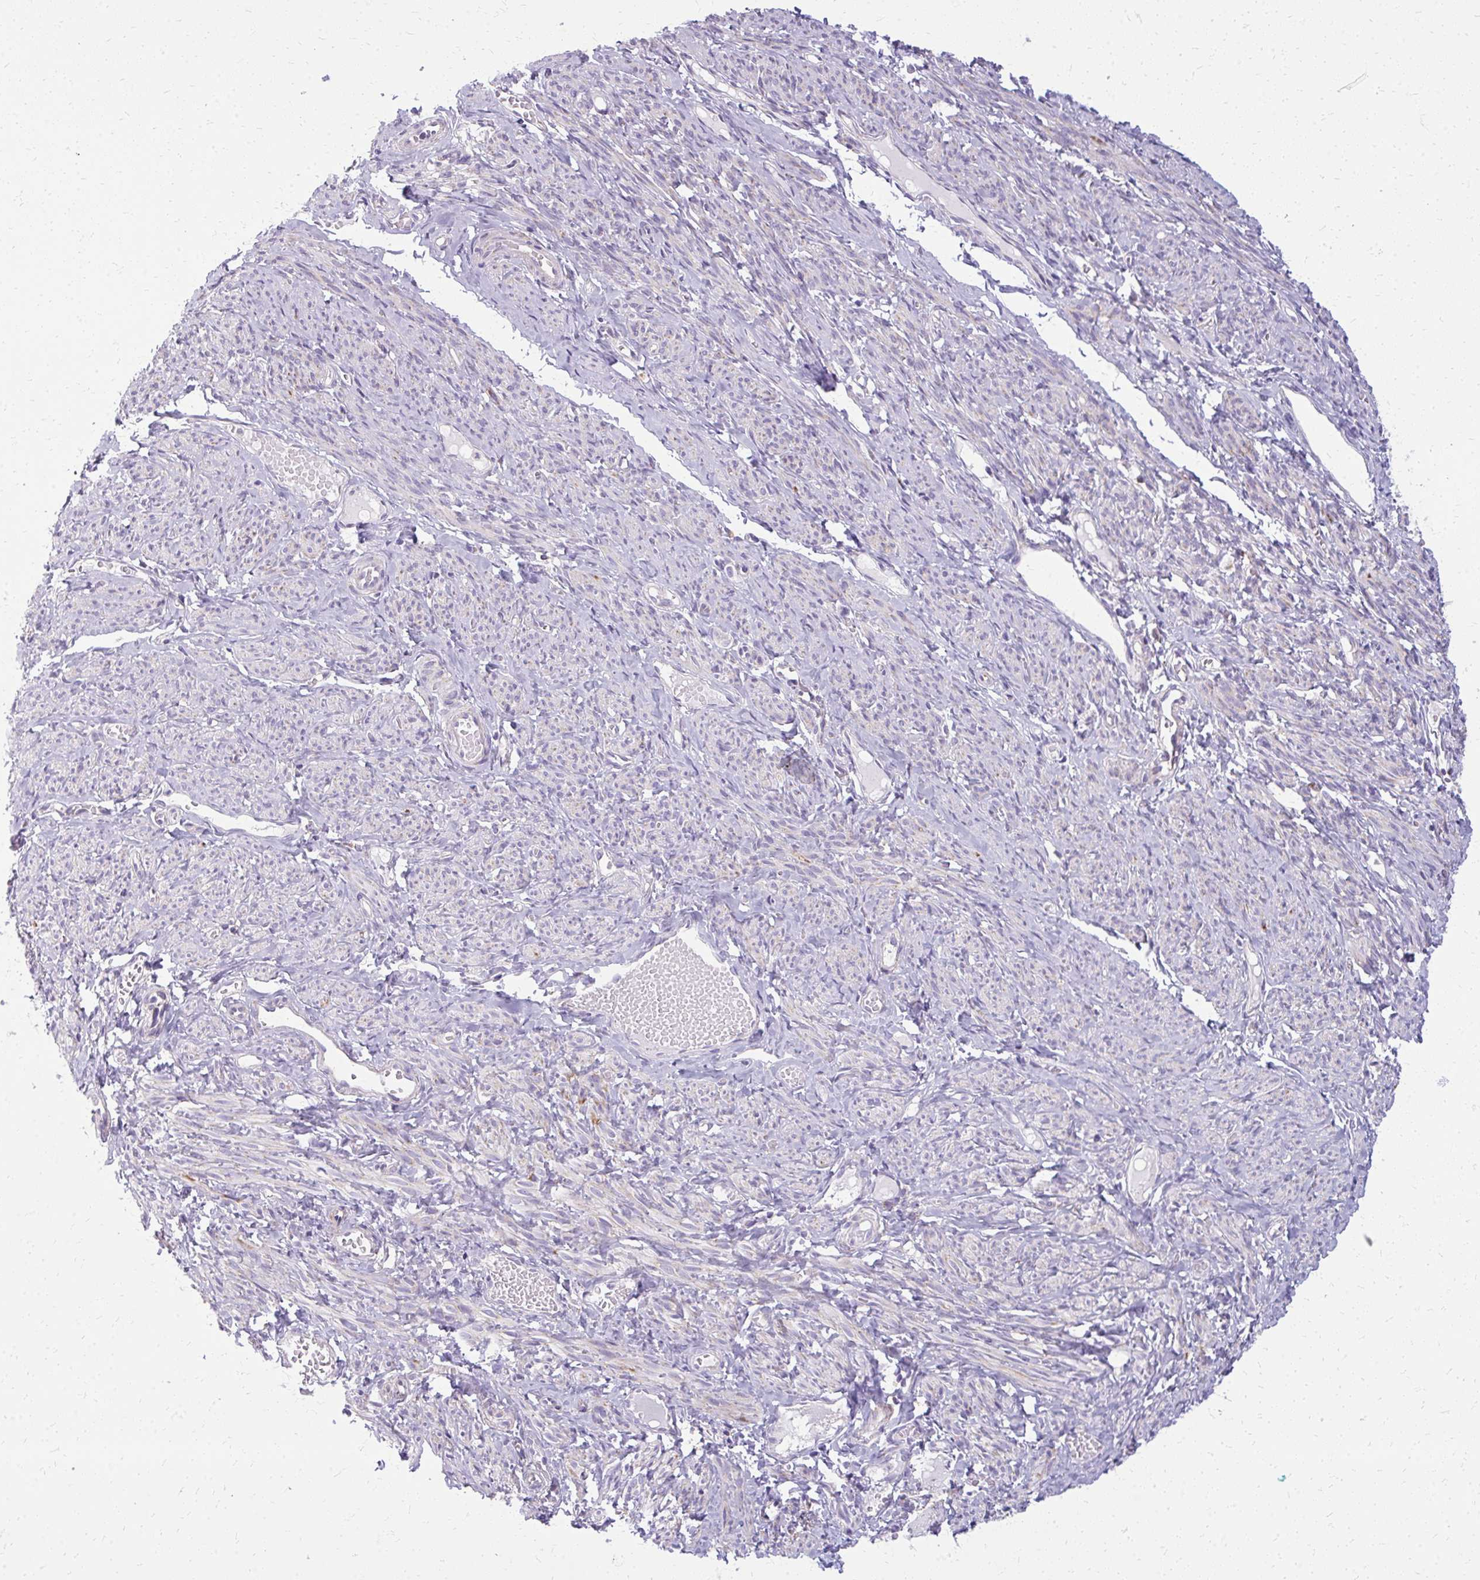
{"staining": {"intensity": "negative", "quantity": "none", "location": "none"}, "tissue": "smooth muscle", "cell_type": "Smooth muscle cells", "image_type": "normal", "snomed": [{"axis": "morphology", "description": "Normal tissue, NOS"}, {"axis": "topography", "description": "Smooth muscle"}], "caption": "Immunohistochemical staining of benign smooth muscle displays no significant positivity in smooth muscle cells. (DAB (3,3'-diaminobenzidine) immunohistochemistry (IHC) visualized using brightfield microscopy, high magnification).", "gene": "IFIT1", "patient": {"sex": "female", "age": 65}}